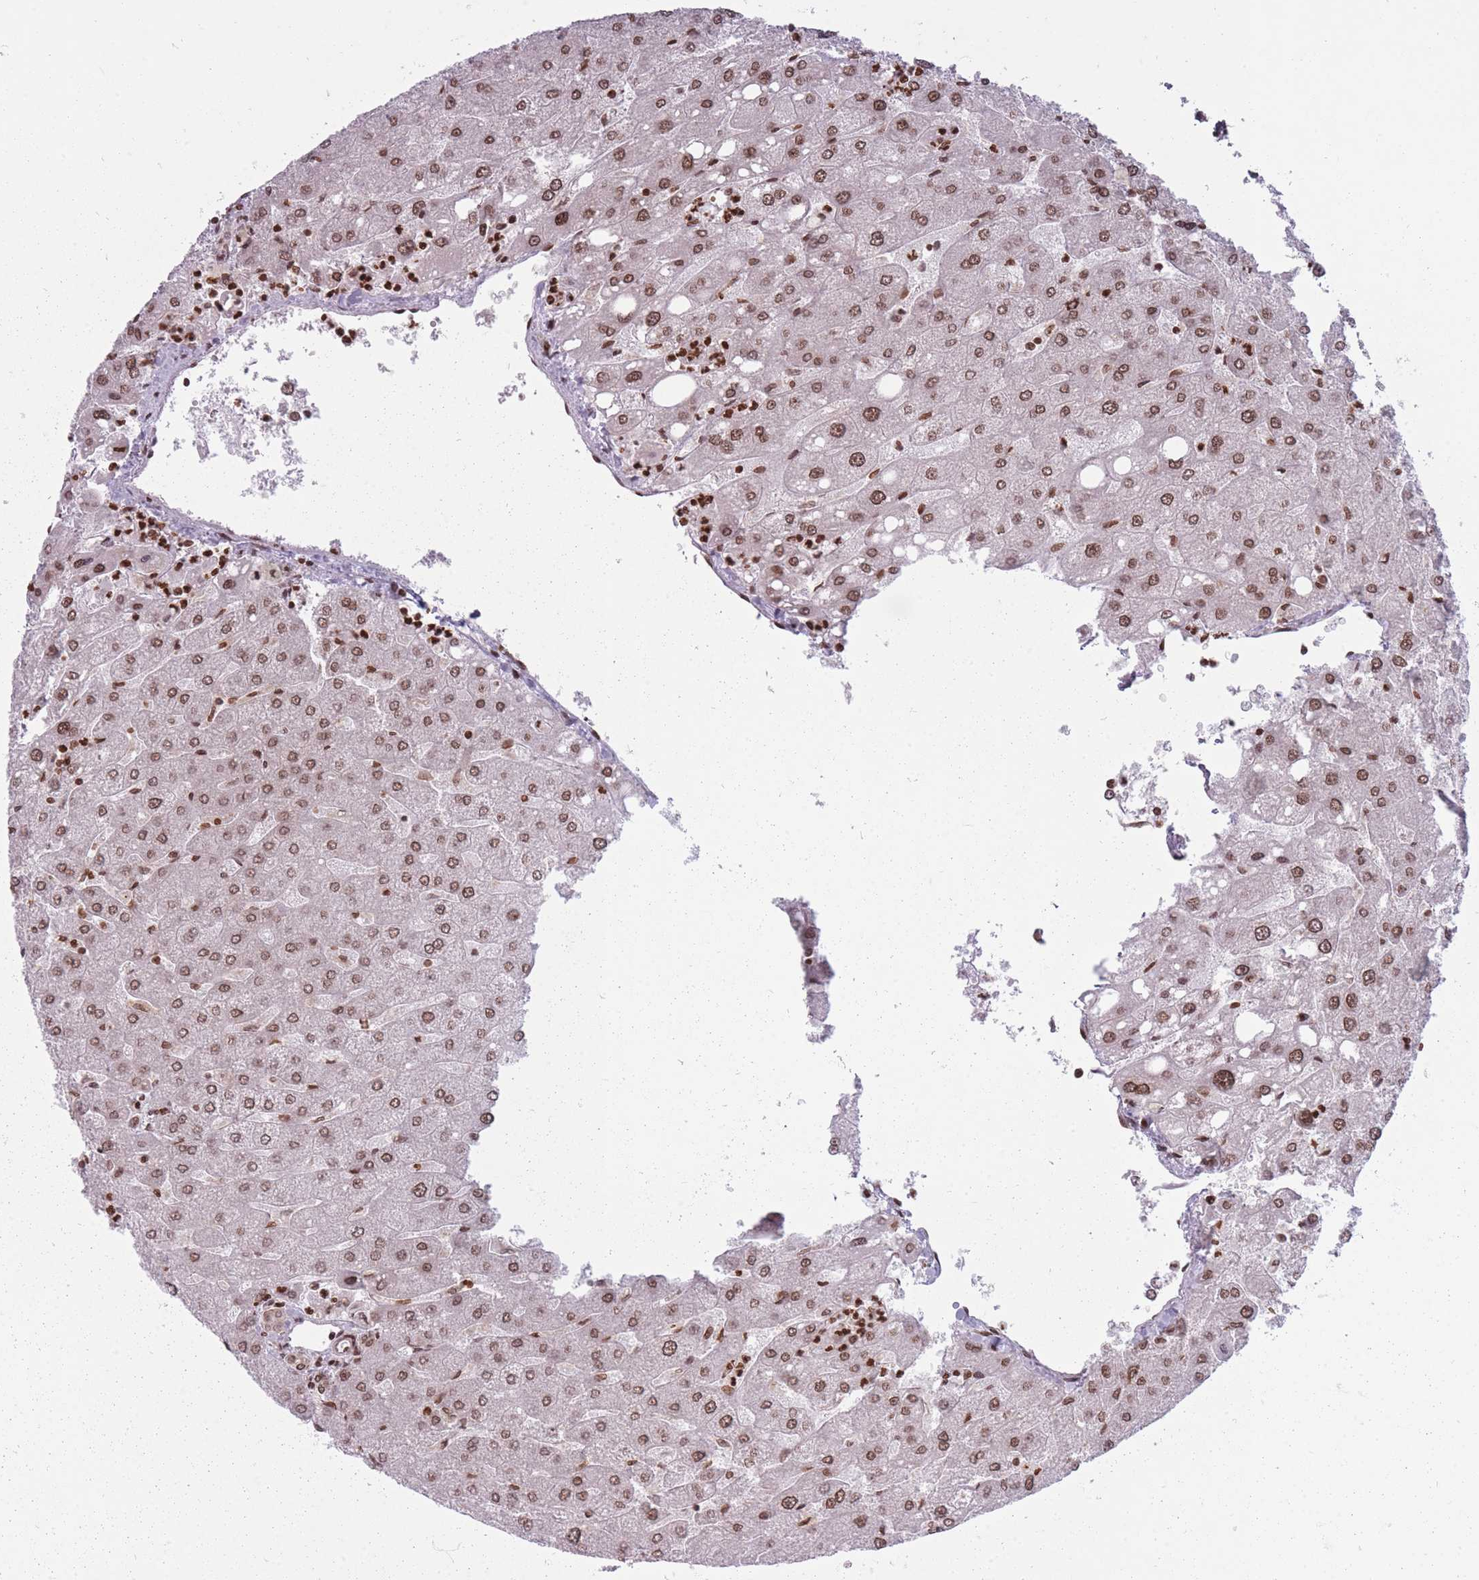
{"staining": {"intensity": "moderate", "quantity": ">75%", "location": "nuclear"}, "tissue": "liver", "cell_type": "Cholangiocytes", "image_type": "normal", "snomed": [{"axis": "morphology", "description": "Normal tissue, NOS"}, {"axis": "topography", "description": "Liver"}], "caption": "An IHC histopathology image of benign tissue is shown. Protein staining in brown labels moderate nuclear positivity in liver within cholangiocytes.", "gene": "TMC6", "patient": {"sex": "male", "age": 67}}